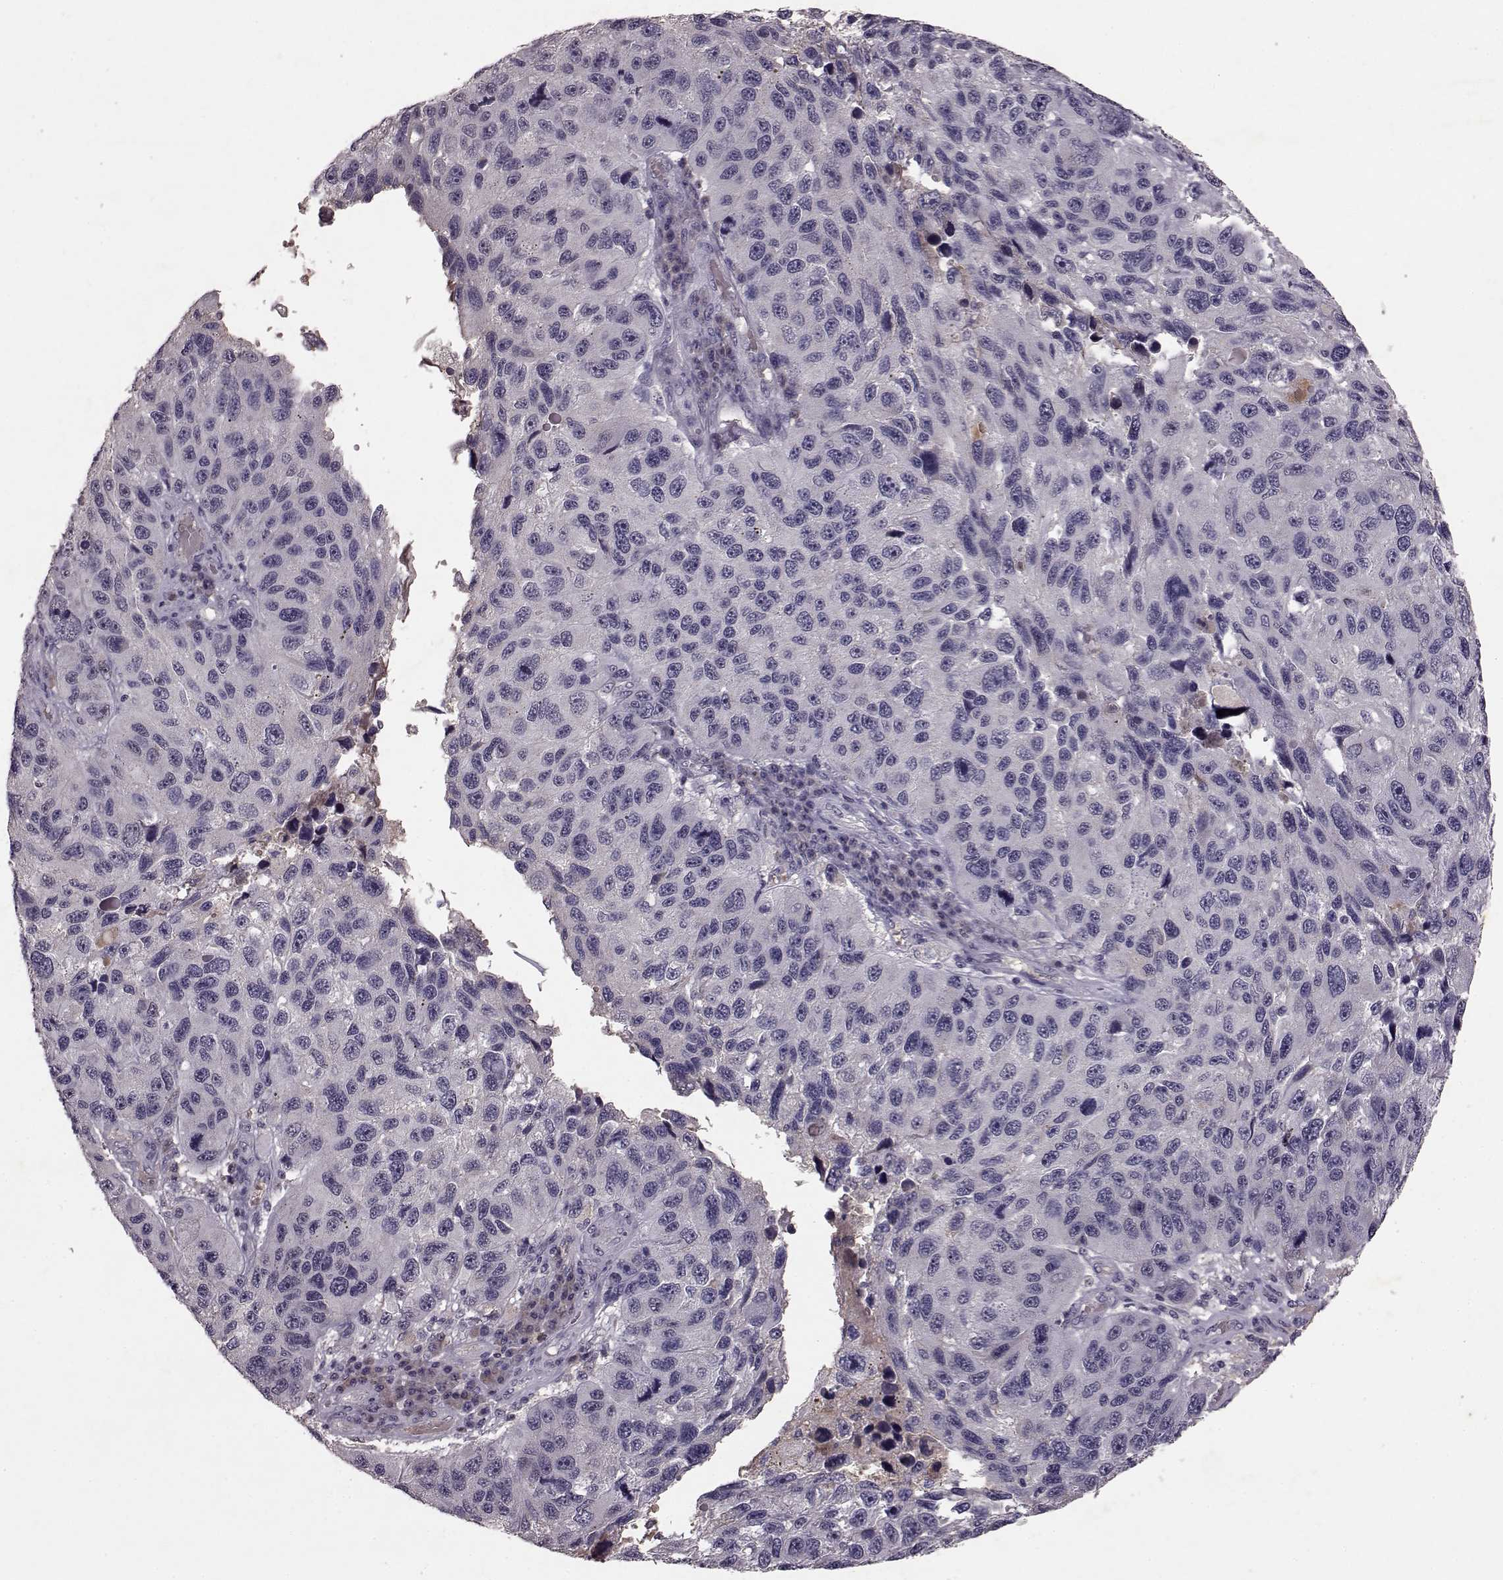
{"staining": {"intensity": "negative", "quantity": "none", "location": "none"}, "tissue": "melanoma", "cell_type": "Tumor cells", "image_type": "cancer", "snomed": [{"axis": "morphology", "description": "Malignant melanoma, NOS"}, {"axis": "topography", "description": "Skin"}], "caption": "A micrograph of human melanoma is negative for staining in tumor cells. (IHC, brightfield microscopy, high magnification).", "gene": "FRRS1L", "patient": {"sex": "male", "age": 53}}